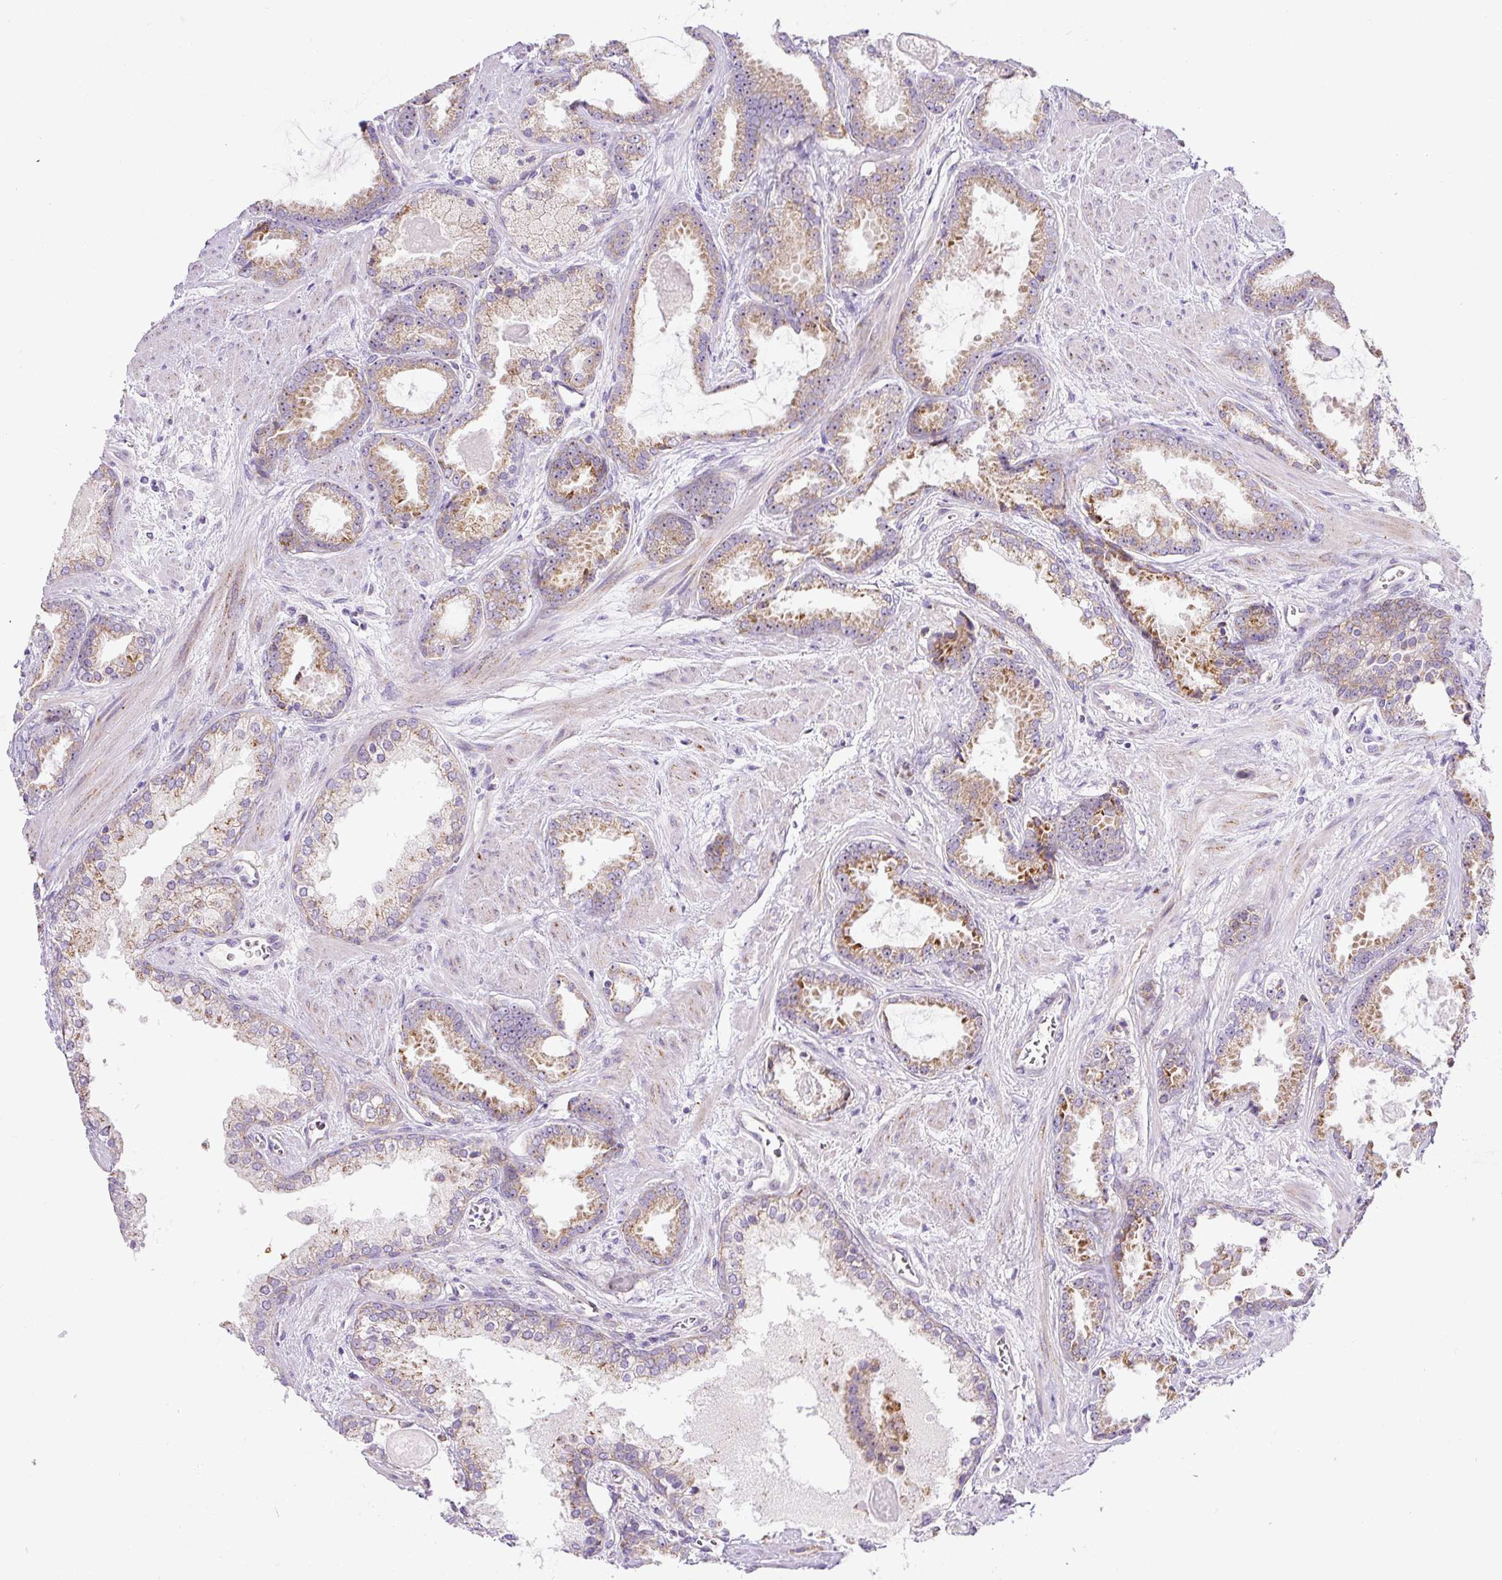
{"staining": {"intensity": "moderate", "quantity": ">75%", "location": "cytoplasmic/membranous"}, "tissue": "prostate cancer", "cell_type": "Tumor cells", "image_type": "cancer", "snomed": [{"axis": "morphology", "description": "Adenocarcinoma, Low grade"}, {"axis": "topography", "description": "Prostate"}], "caption": "The immunohistochemical stain highlights moderate cytoplasmic/membranous expression in tumor cells of adenocarcinoma (low-grade) (prostate) tissue. (DAB IHC with brightfield microscopy, high magnification).", "gene": "ZNF596", "patient": {"sex": "male", "age": 62}}